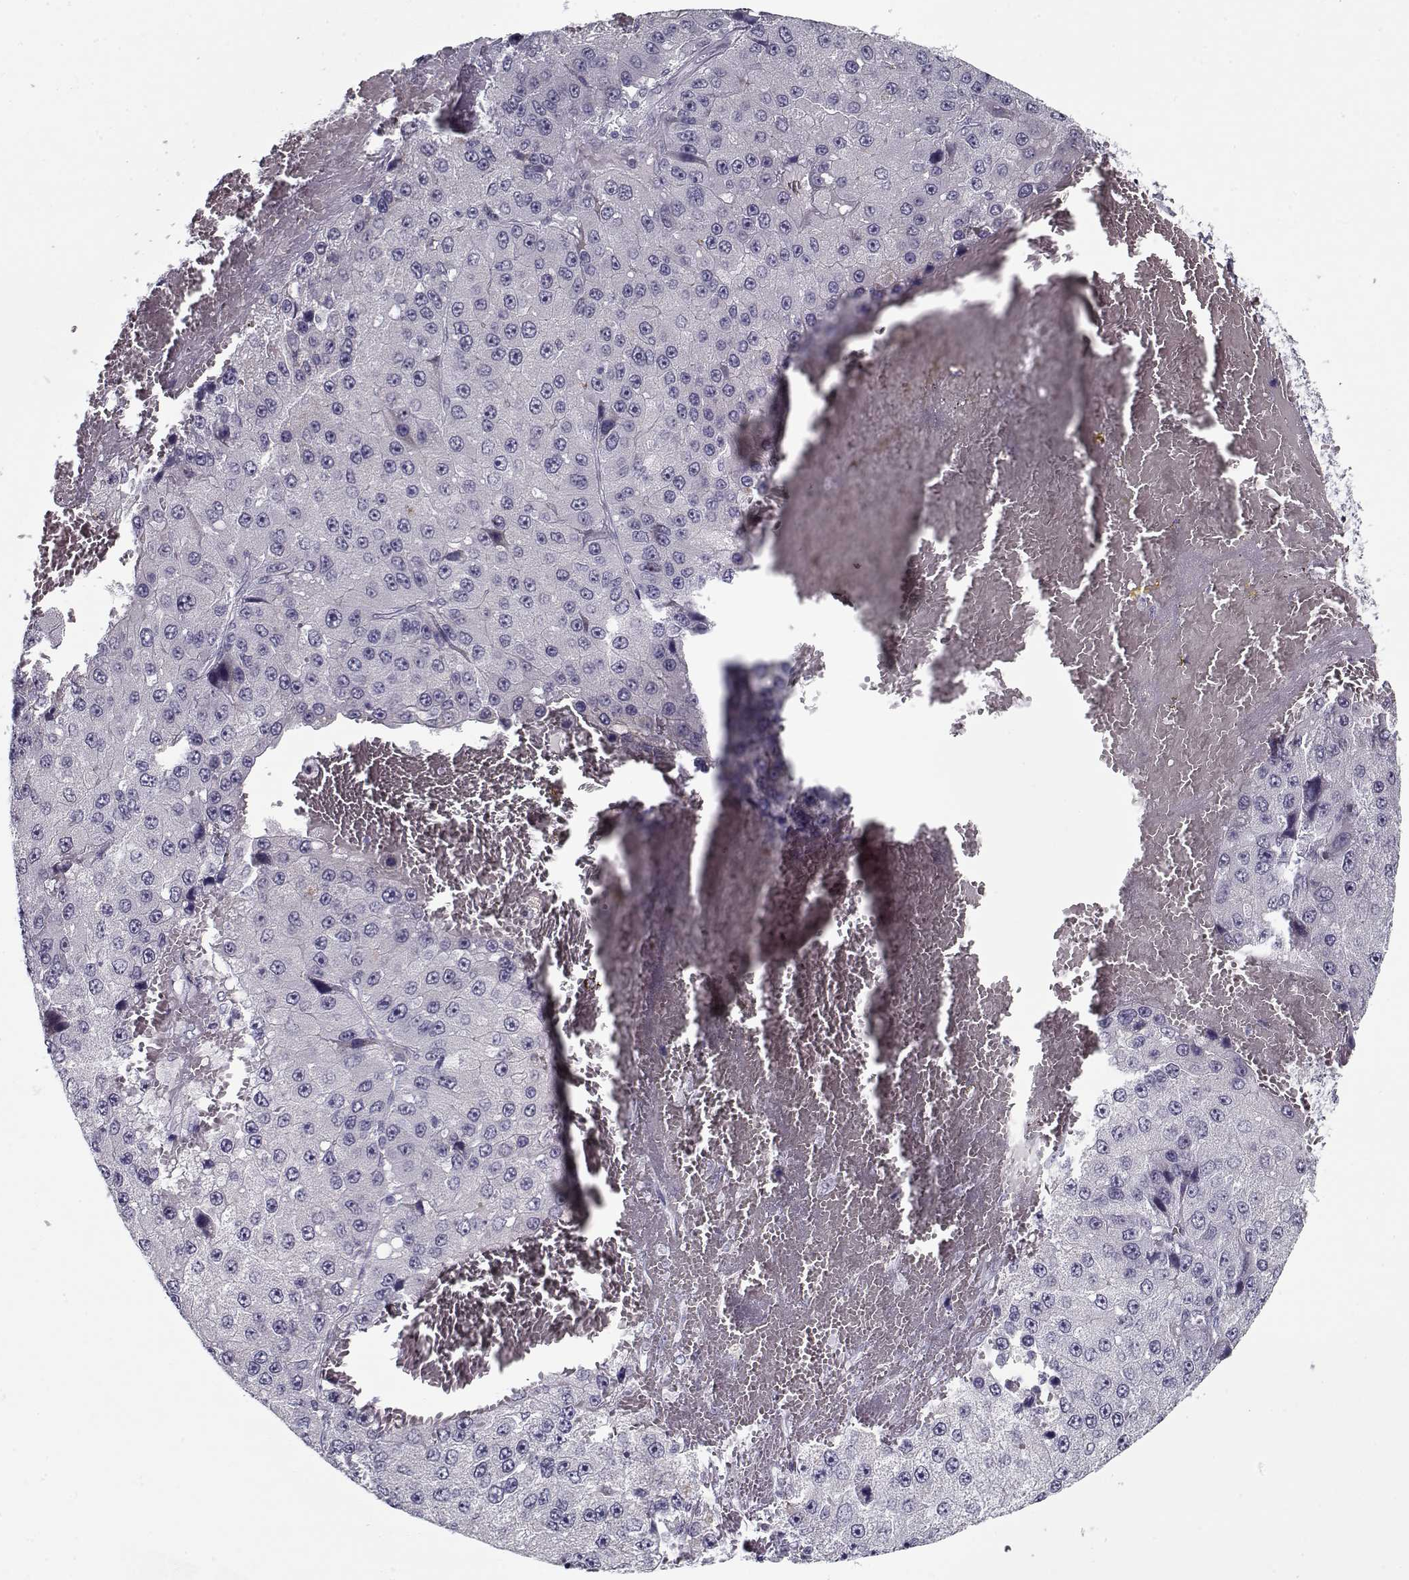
{"staining": {"intensity": "negative", "quantity": "none", "location": "none"}, "tissue": "liver cancer", "cell_type": "Tumor cells", "image_type": "cancer", "snomed": [{"axis": "morphology", "description": "Carcinoma, Hepatocellular, NOS"}, {"axis": "topography", "description": "Liver"}], "caption": "A high-resolution image shows immunohistochemistry (IHC) staining of liver cancer (hepatocellular carcinoma), which demonstrates no significant expression in tumor cells.", "gene": "SPACA9", "patient": {"sex": "female", "age": 73}}